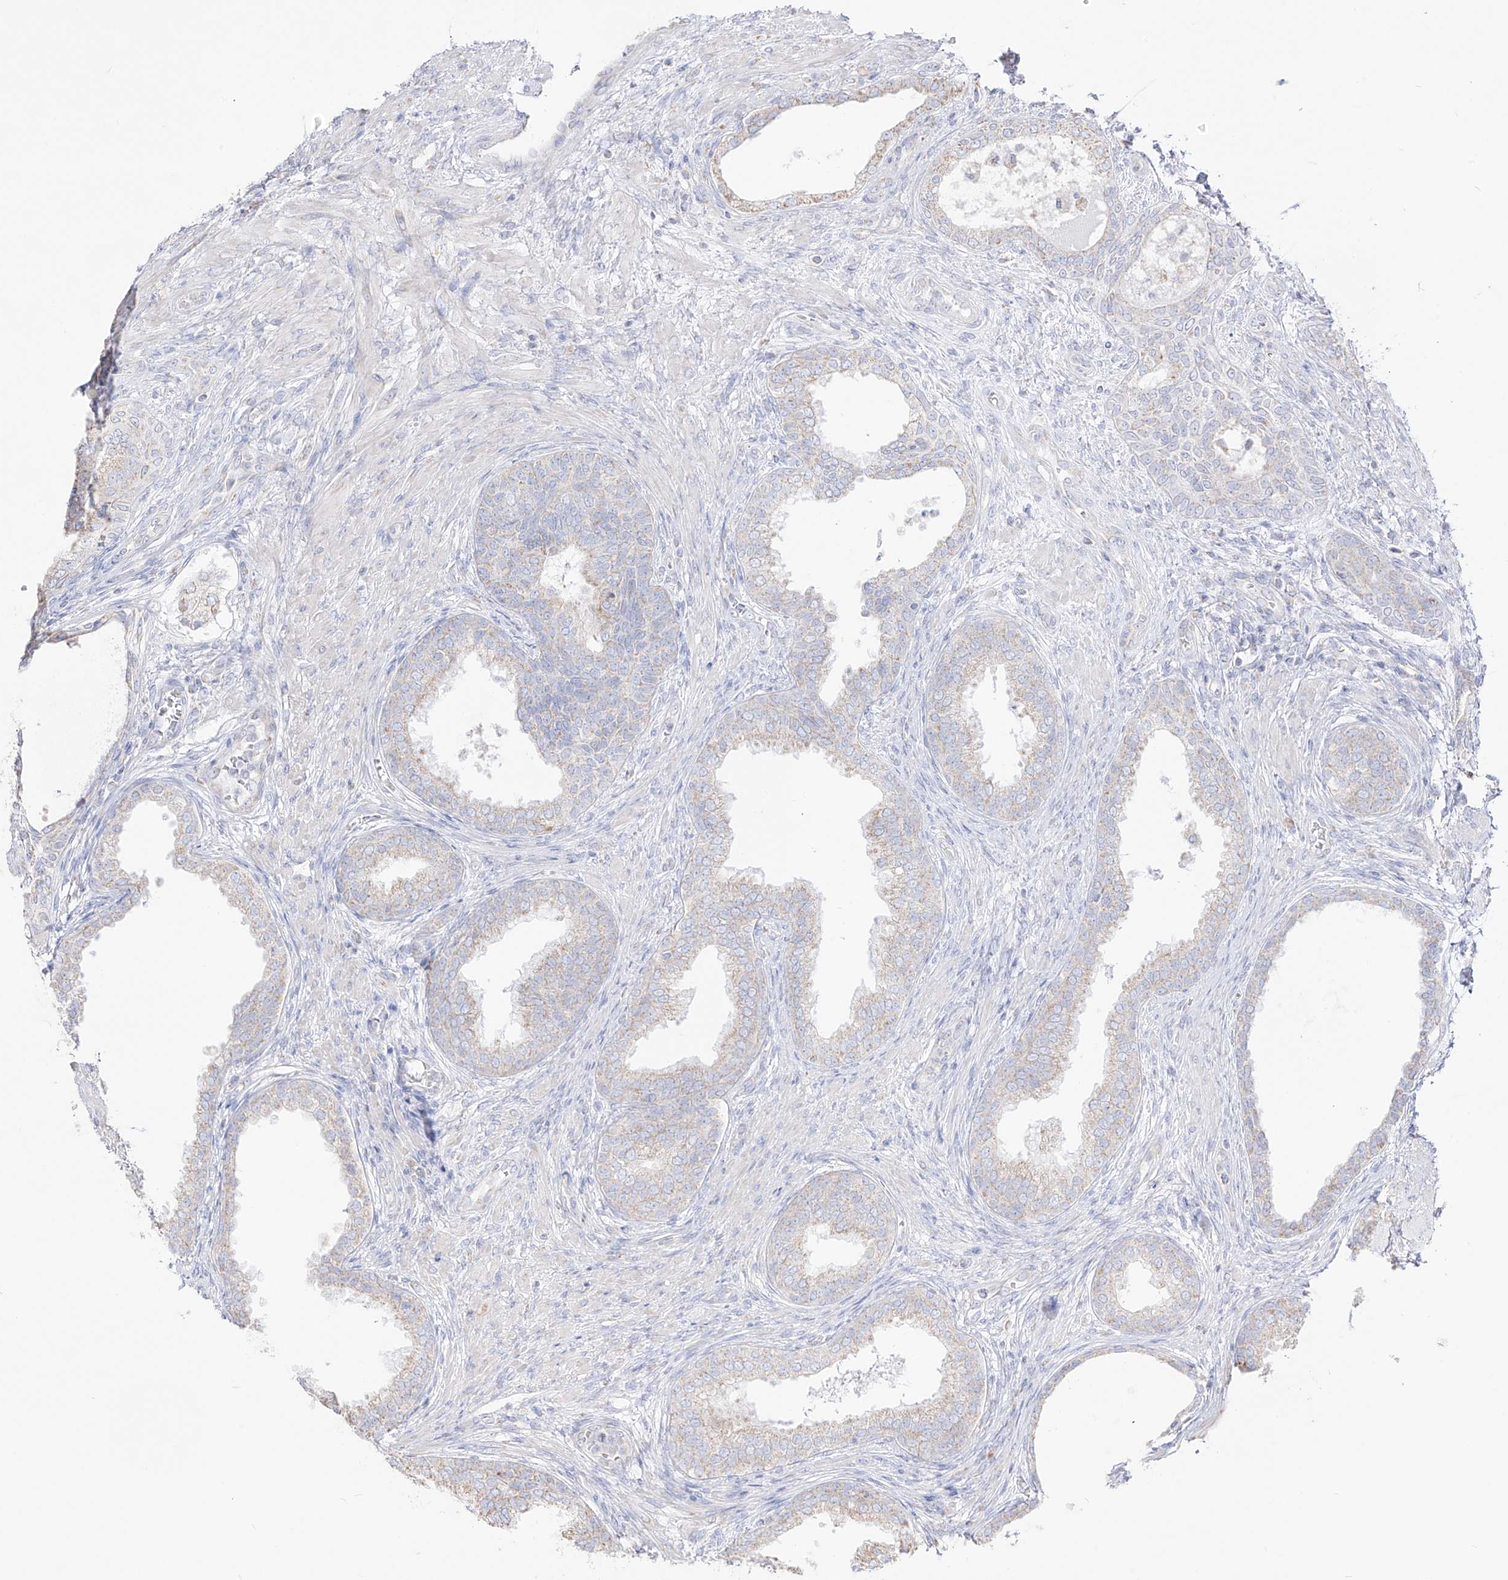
{"staining": {"intensity": "weak", "quantity": "<25%", "location": "cytoplasmic/membranous"}, "tissue": "prostate", "cell_type": "Glandular cells", "image_type": "normal", "snomed": [{"axis": "morphology", "description": "Normal tissue, NOS"}, {"axis": "topography", "description": "Prostate"}], "caption": "A high-resolution image shows immunohistochemistry staining of unremarkable prostate, which shows no significant positivity in glandular cells. Nuclei are stained in blue.", "gene": "RCHY1", "patient": {"sex": "male", "age": 76}}